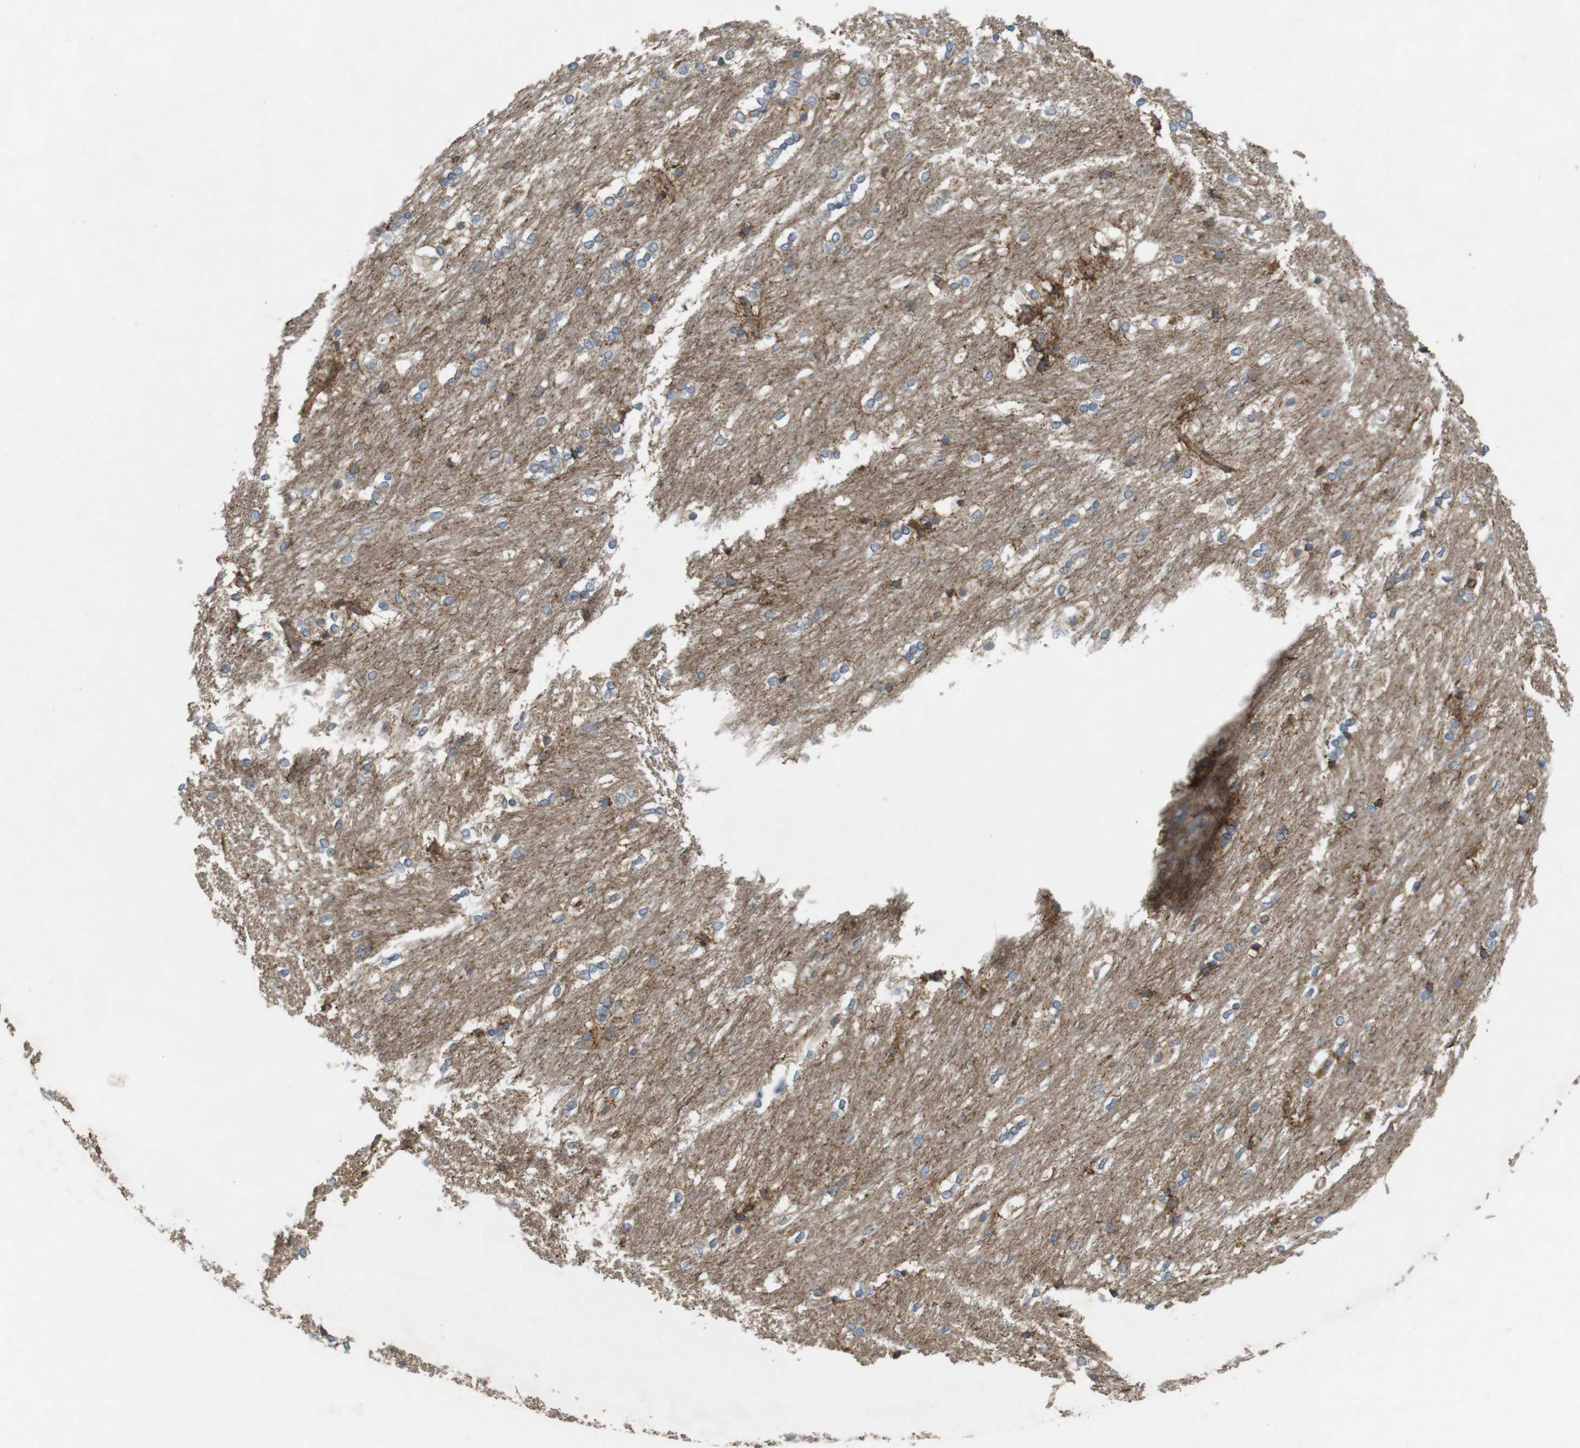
{"staining": {"intensity": "moderate", "quantity": "<25%", "location": "cytoplasmic/membranous"}, "tissue": "caudate", "cell_type": "Glial cells", "image_type": "normal", "snomed": [{"axis": "morphology", "description": "Normal tissue, NOS"}, {"axis": "topography", "description": "Lateral ventricle wall"}], "caption": "Protein staining of unremarkable caudate exhibits moderate cytoplasmic/membranous expression in approximately <25% of glial cells. Nuclei are stained in blue.", "gene": "DDAH2", "patient": {"sex": "female", "age": 19}}